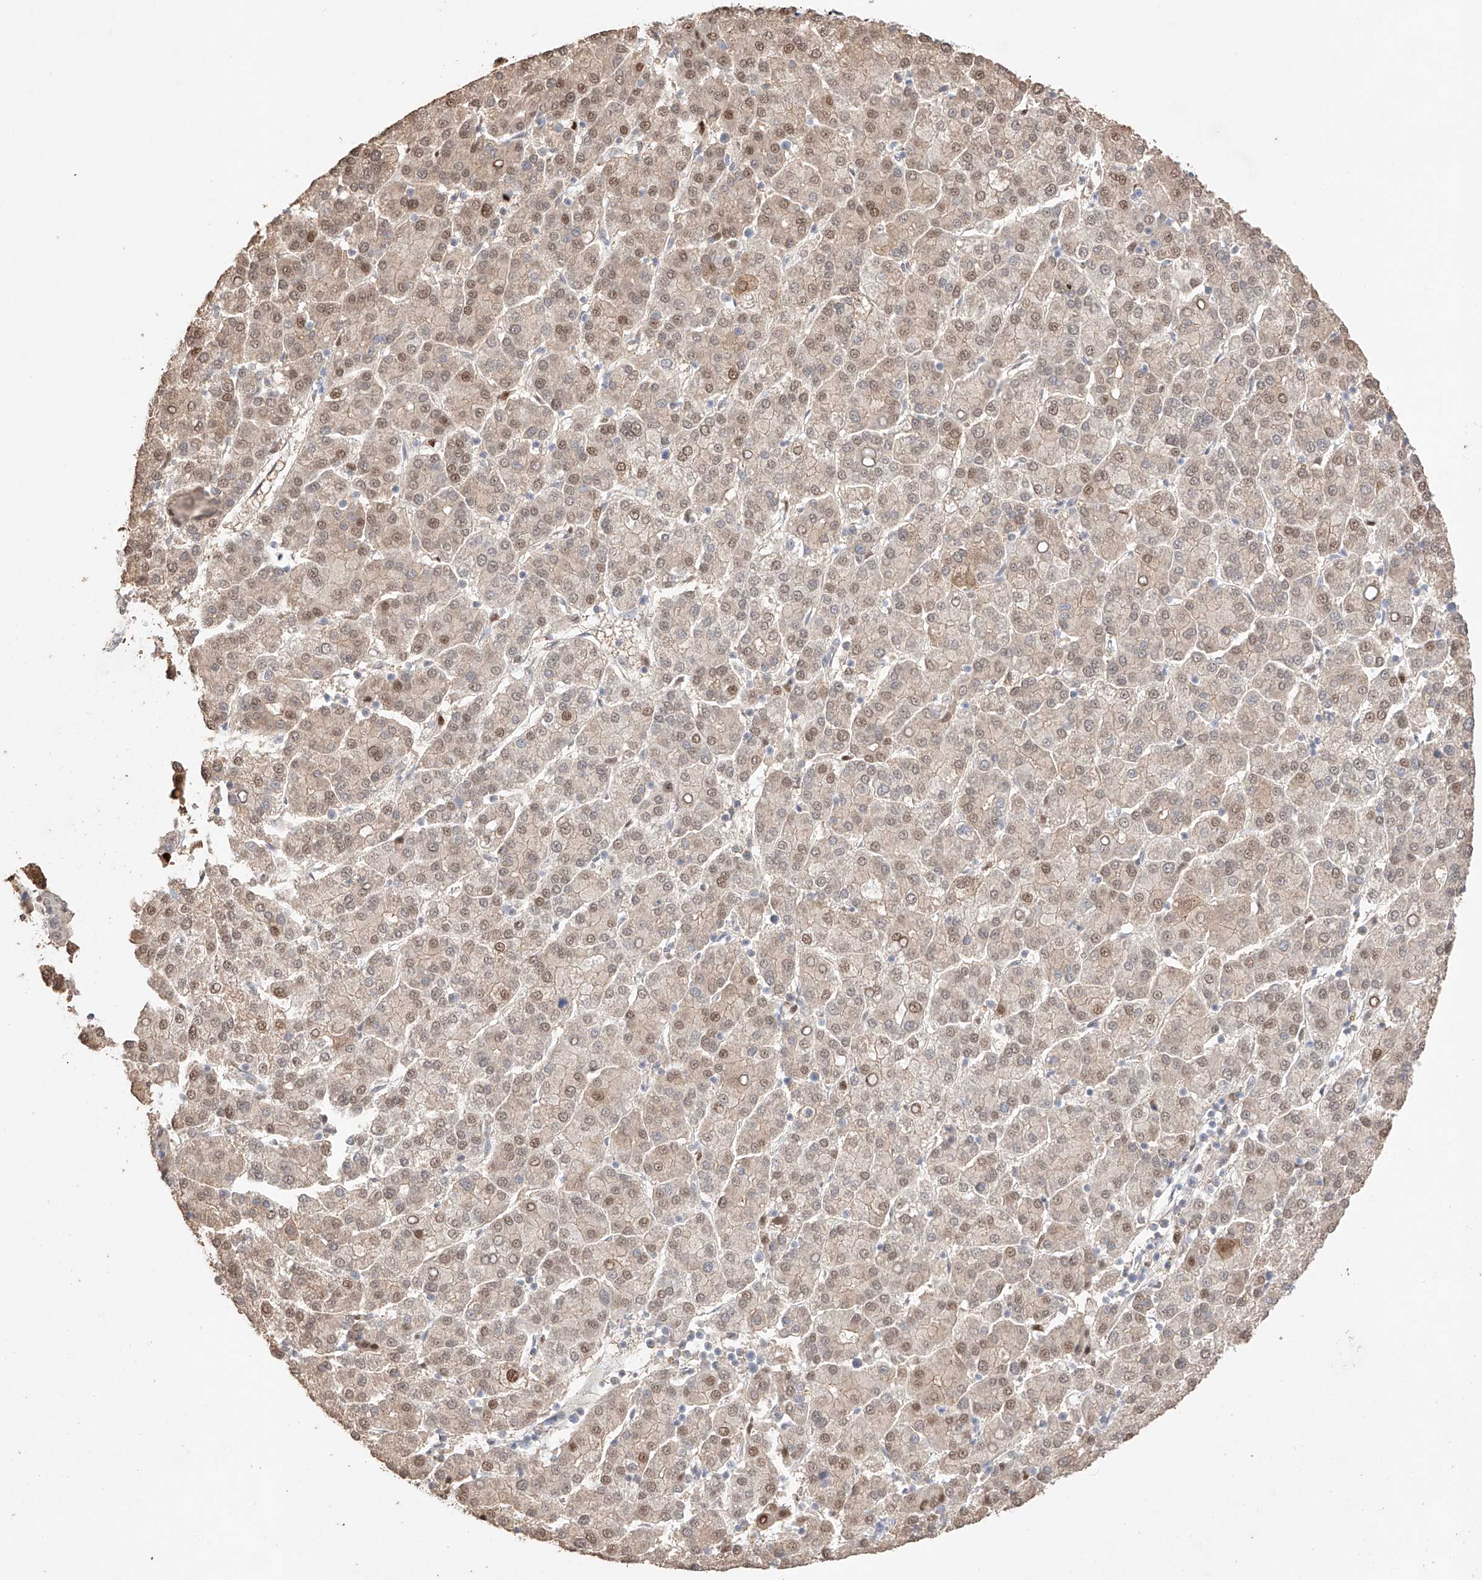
{"staining": {"intensity": "weak", "quantity": ">75%", "location": "cytoplasmic/membranous,nuclear"}, "tissue": "liver cancer", "cell_type": "Tumor cells", "image_type": "cancer", "snomed": [{"axis": "morphology", "description": "Carcinoma, Hepatocellular, NOS"}, {"axis": "topography", "description": "Liver"}], "caption": "Immunohistochemistry of human liver cancer shows low levels of weak cytoplasmic/membranous and nuclear expression in about >75% of tumor cells.", "gene": "APIP", "patient": {"sex": "female", "age": 58}}